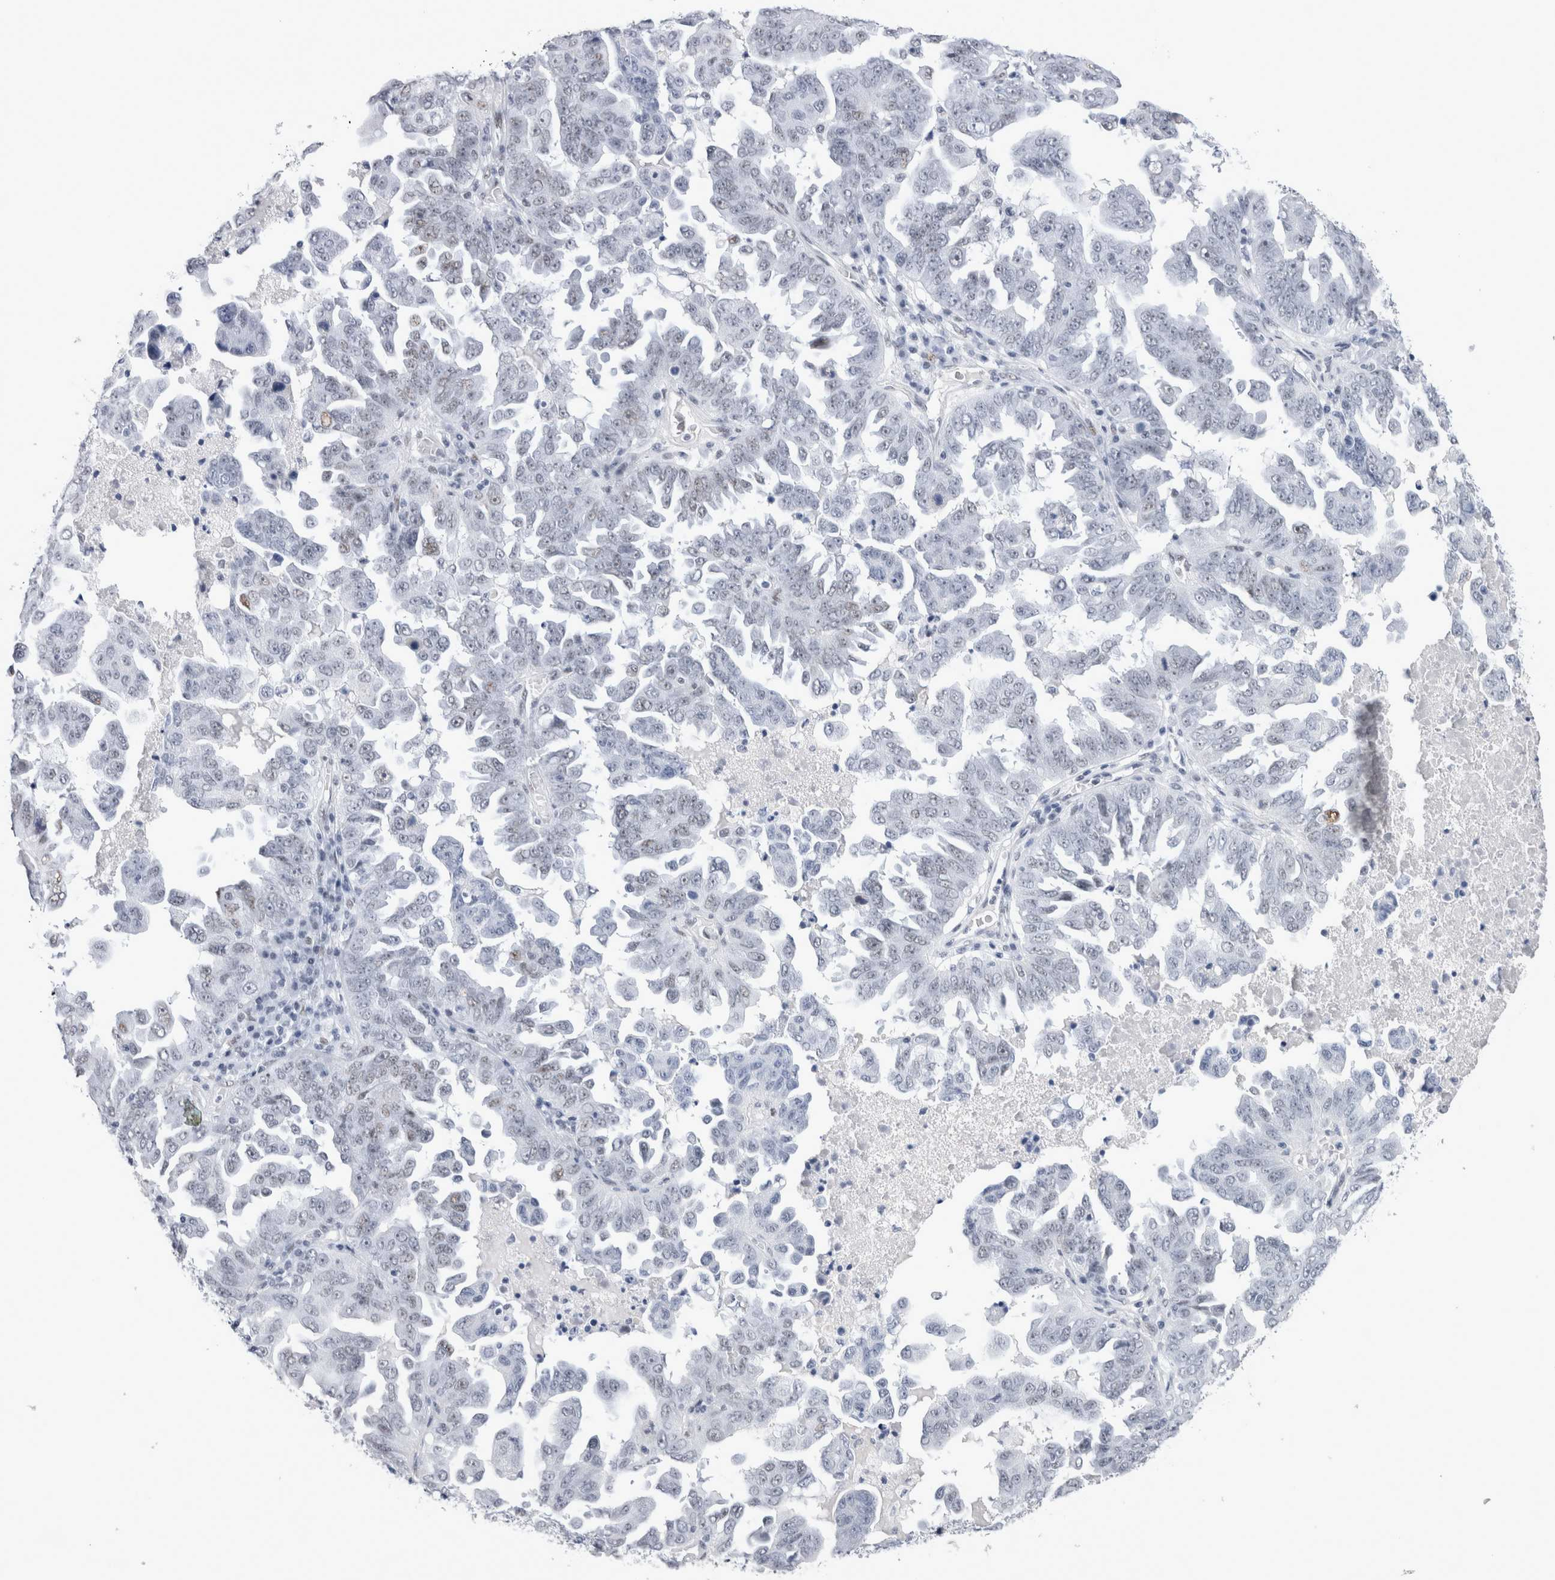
{"staining": {"intensity": "weak", "quantity": "<25%", "location": "nuclear"}, "tissue": "ovarian cancer", "cell_type": "Tumor cells", "image_type": "cancer", "snomed": [{"axis": "morphology", "description": "Carcinoma, endometroid"}, {"axis": "topography", "description": "Ovary"}], "caption": "This is an immunohistochemistry photomicrograph of human endometroid carcinoma (ovarian). There is no expression in tumor cells.", "gene": "RBM6", "patient": {"sex": "female", "age": 62}}